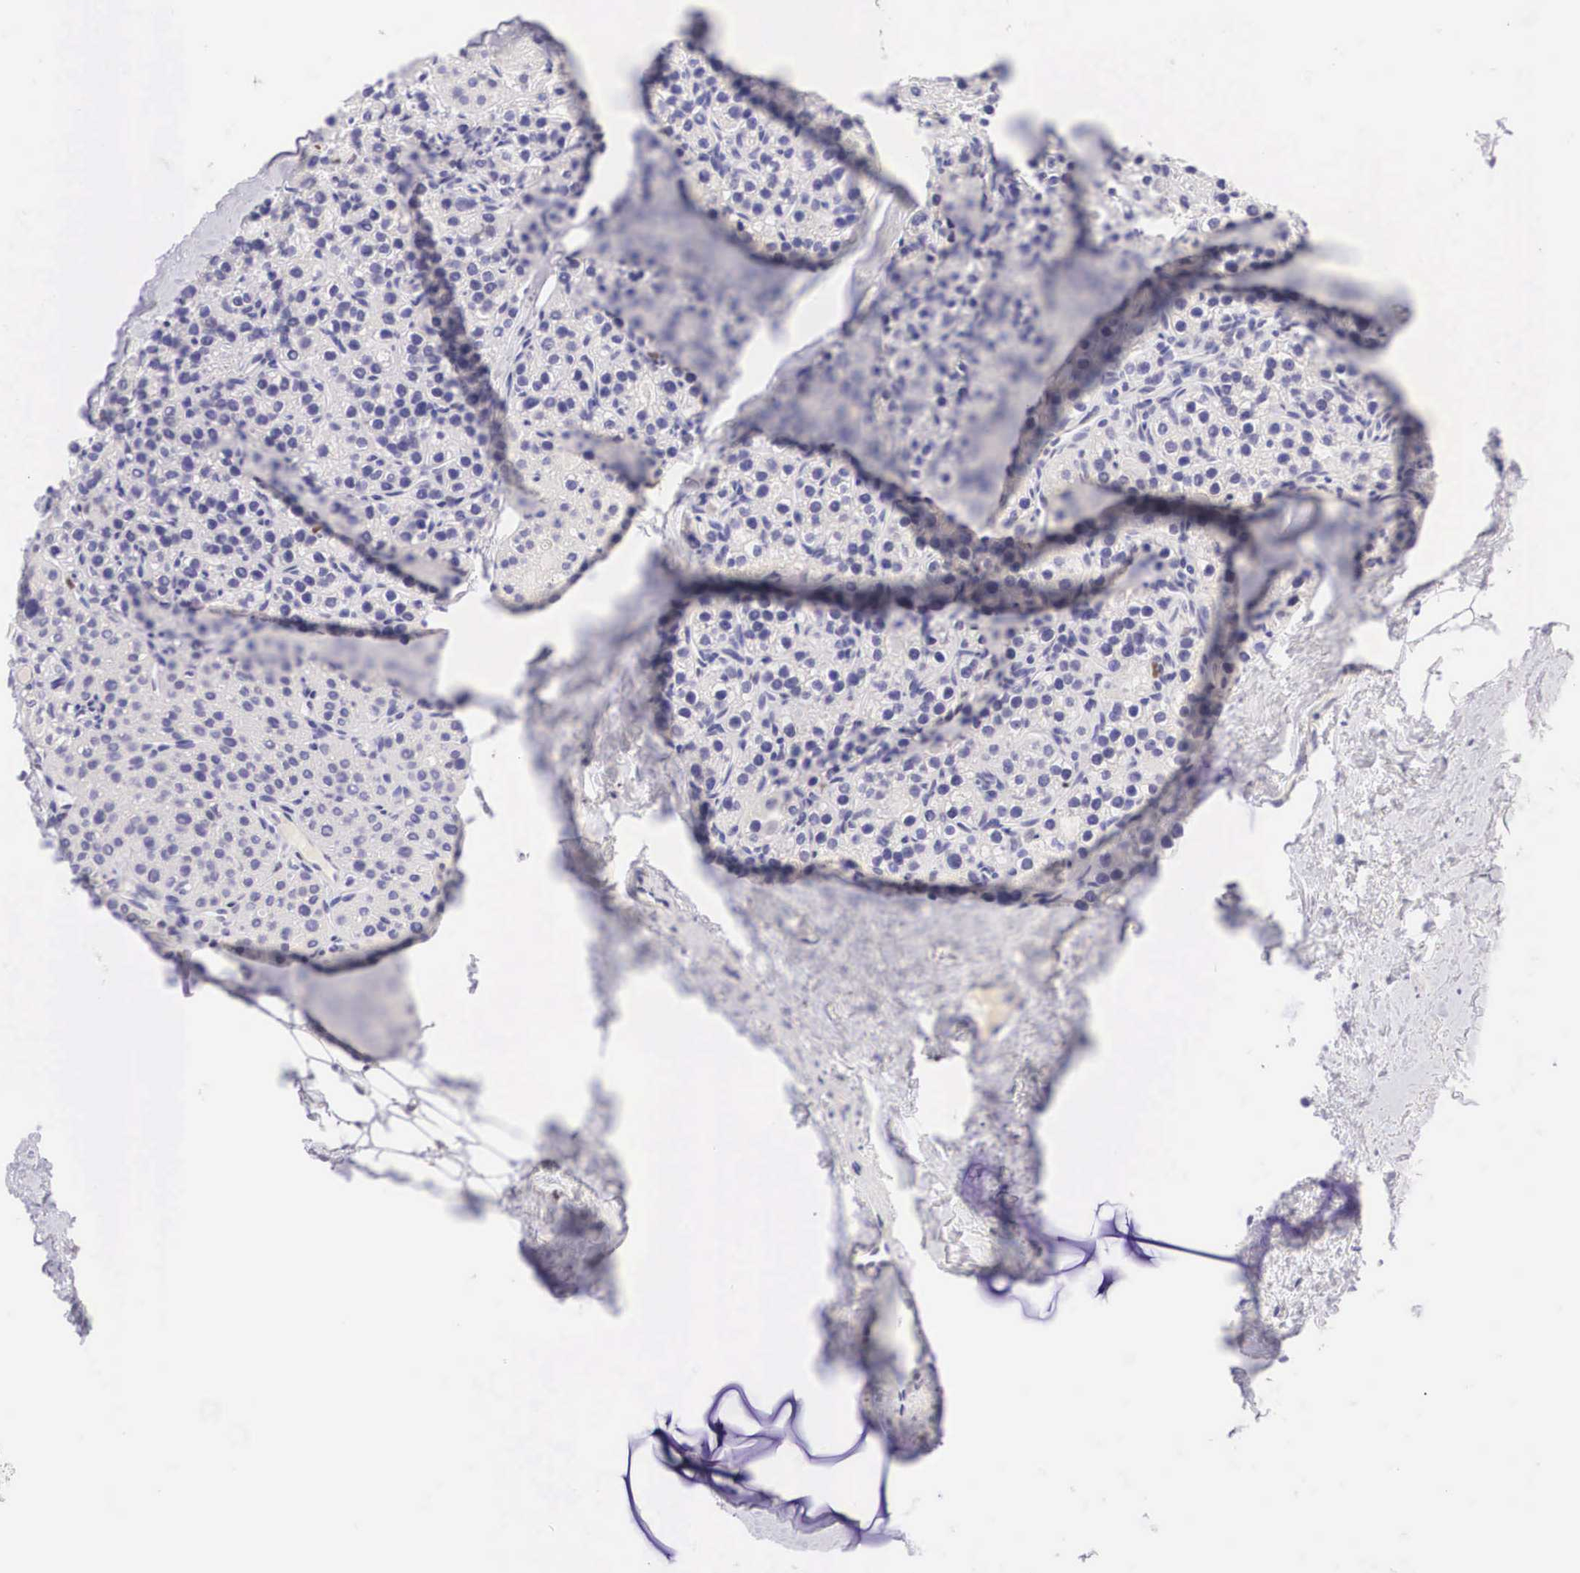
{"staining": {"intensity": "negative", "quantity": "none", "location": "none"}, "tissue": "parathyroid gland", "cell_type": "Glandular cells", "image_type": "normal", "snomed": [{"axis": "morphology", "description": "Normal tissue, NOS"}, {"axis": "topography", "description": "Parathyroid gland"}], "caption": "High magnification brightfield microscopy of normal parathyroid gland stained with DAB (3,3'-diaminobenzidine) (brown) and counterstained with hematoxylin (blue): glandular cells show no significant staining. The staining is performed using DAB brown chromogen with nuclei counter-stained in using hematoxylin.", "gene": "BCL6", "patient": {"sex": "female", "age": 54}}